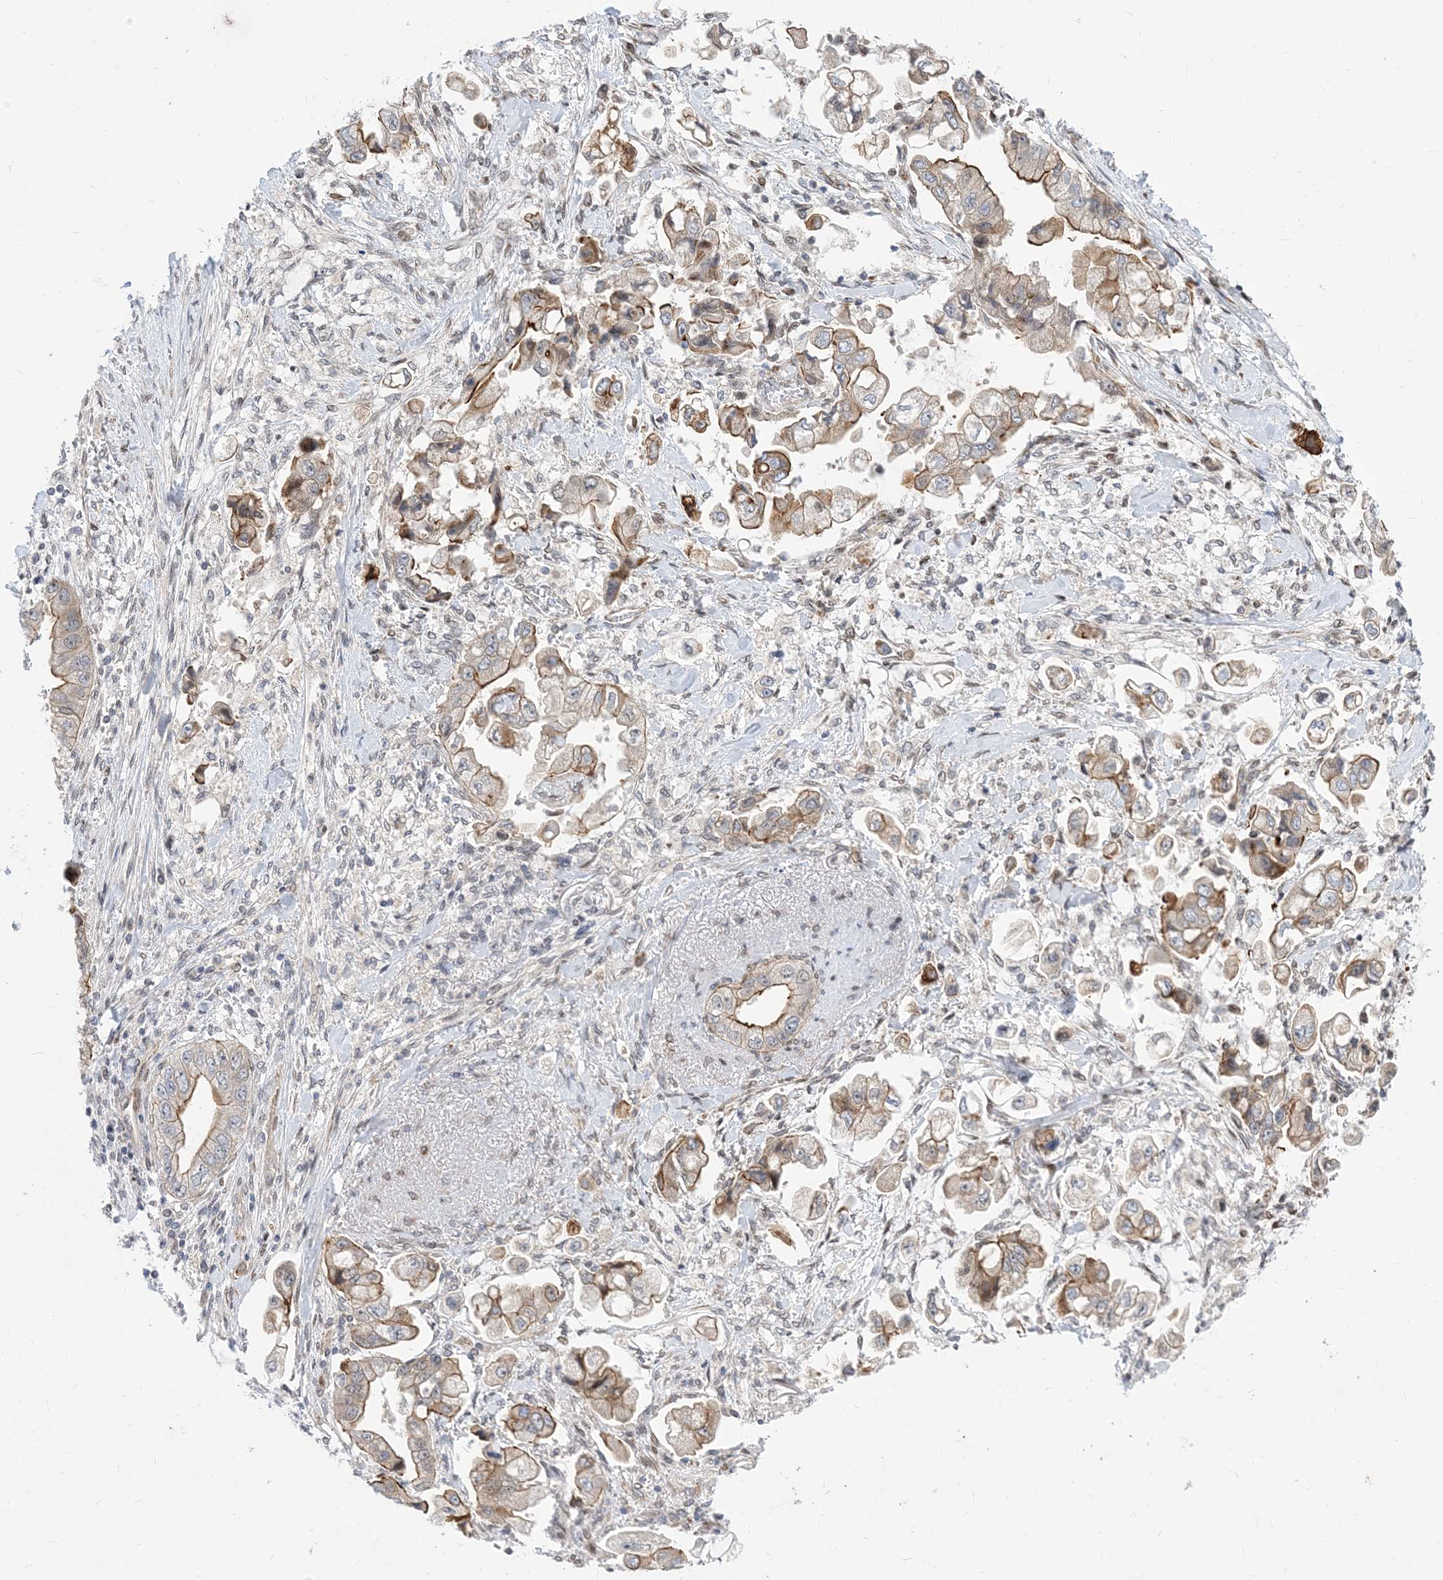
{"staining": {"intensity": "moderate", "quantity": ">75%", "location": "cytoplasmic/membranous"}, "tissue": "stomach cancer", "cell_type": "Tumor cells", "image_type": "cancer", "snomed": [{"axis": "morphology", "description": "Adenocarcinoma, NOS"}, {"axis": "topography", "description": "Stomach"}], "caption": "Stomach cancer (adenocarcinoma) stained for a protein (brown) reveals moderate cytoplasmic/membranous positive staining in about >75% of tumor cells.", "gene": "TYSND1", "patient": {"sex": "male", "age": 62}}